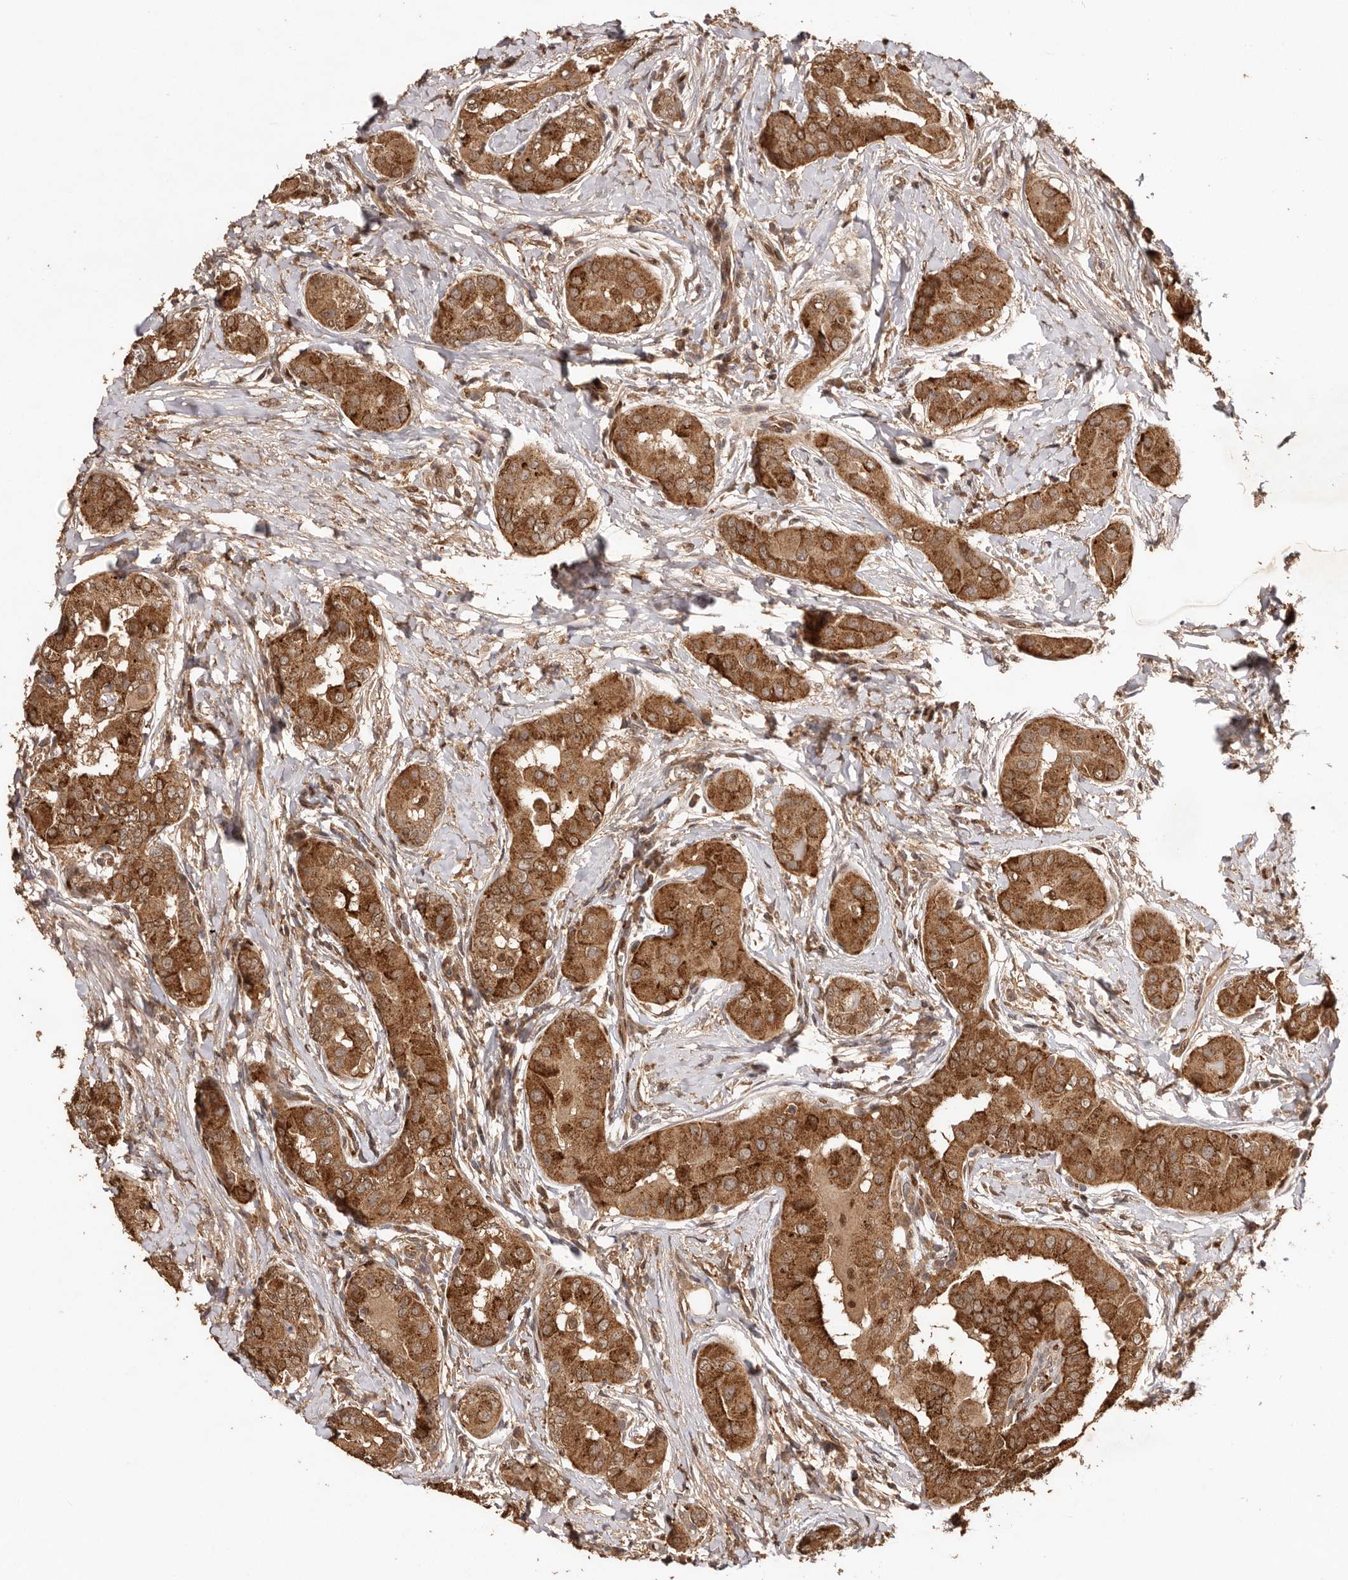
{"staining": {"intensity": "strong", "quantity": ">75%", "location": "cytoplasmic/membranous"}, "tissue": "thyroid cancer", "cell_type": "Tumor cells", "image_type": "cancer", "snomed": [{"axis": "morphology", "description": "Papillary adenocarcinoma, NOS"}, {"axis": "topography", "description": "Thyroid gland"}], "caption": "Immunohistochemical staining of human thyroid cancer (papillary adenocarcinoma) exhibits strong cytoplasmic/membranous protein staining in approximately >75% of tumor cells. (brown staining indicates protein expression, while blue staining denotes nuclei).", "gene": "UBR2", "patient": {"sex": "male", "age": 33}}